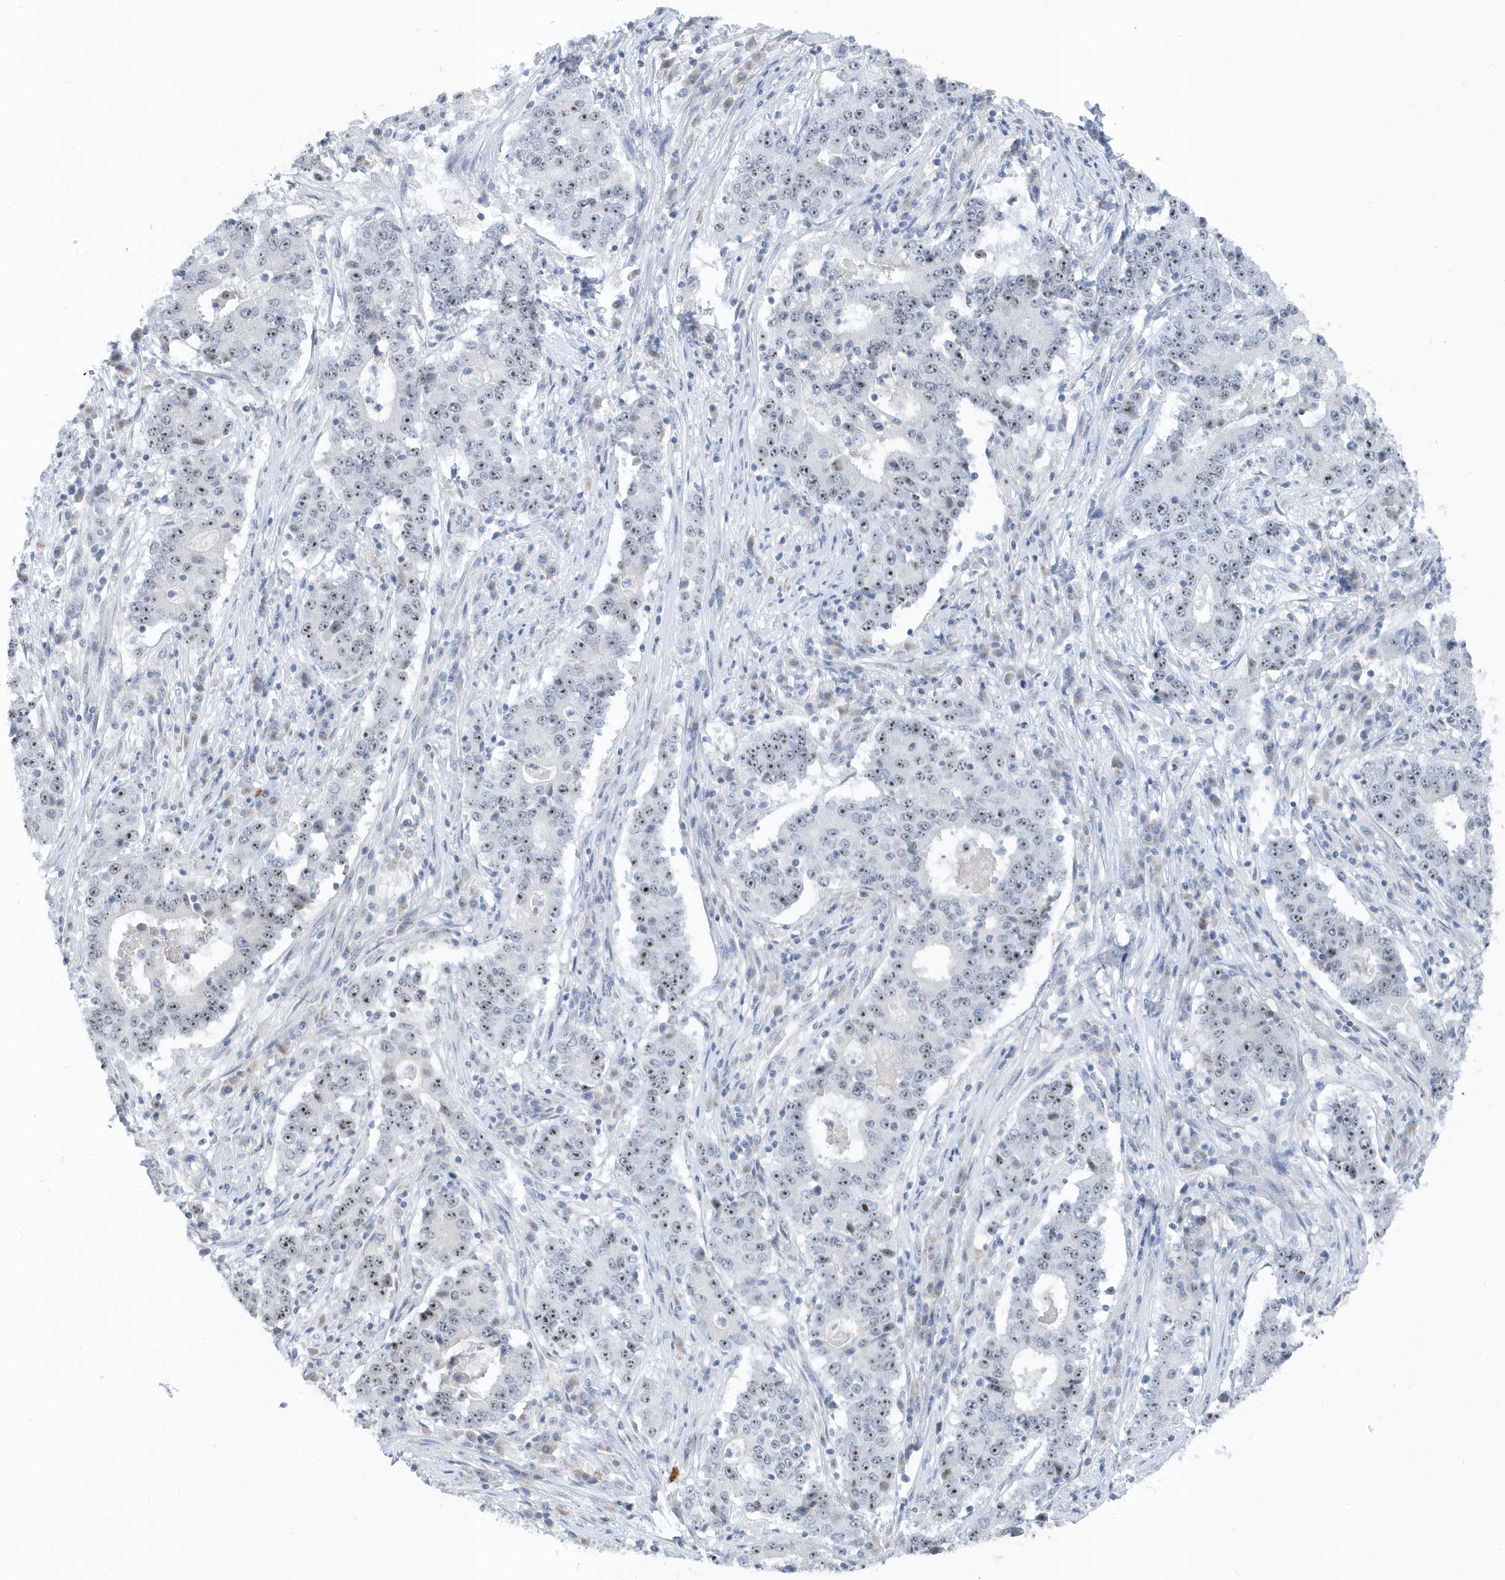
{"staining": {"intensity": "moderate", "quantity": "25%-75%", "location": "nuclear"}, "tissue": "stomach cancer", "cell_type": "Tumor cells", "image_type": "cancer", "snomed": [{"axis": "morphology", "description": "Adenocarcinoma, NOS"}, {"axis": "topography", "description": "Stomach"}], "caption": "Protein expression analysis of stomach adenocarcinoma demonstrates moderate nuclear positivity in about 25%-75% of tumor cells. Nuclei are stained in blue.", "gene": "RPF2", "patient": {"sex": "male", "age": 59}}